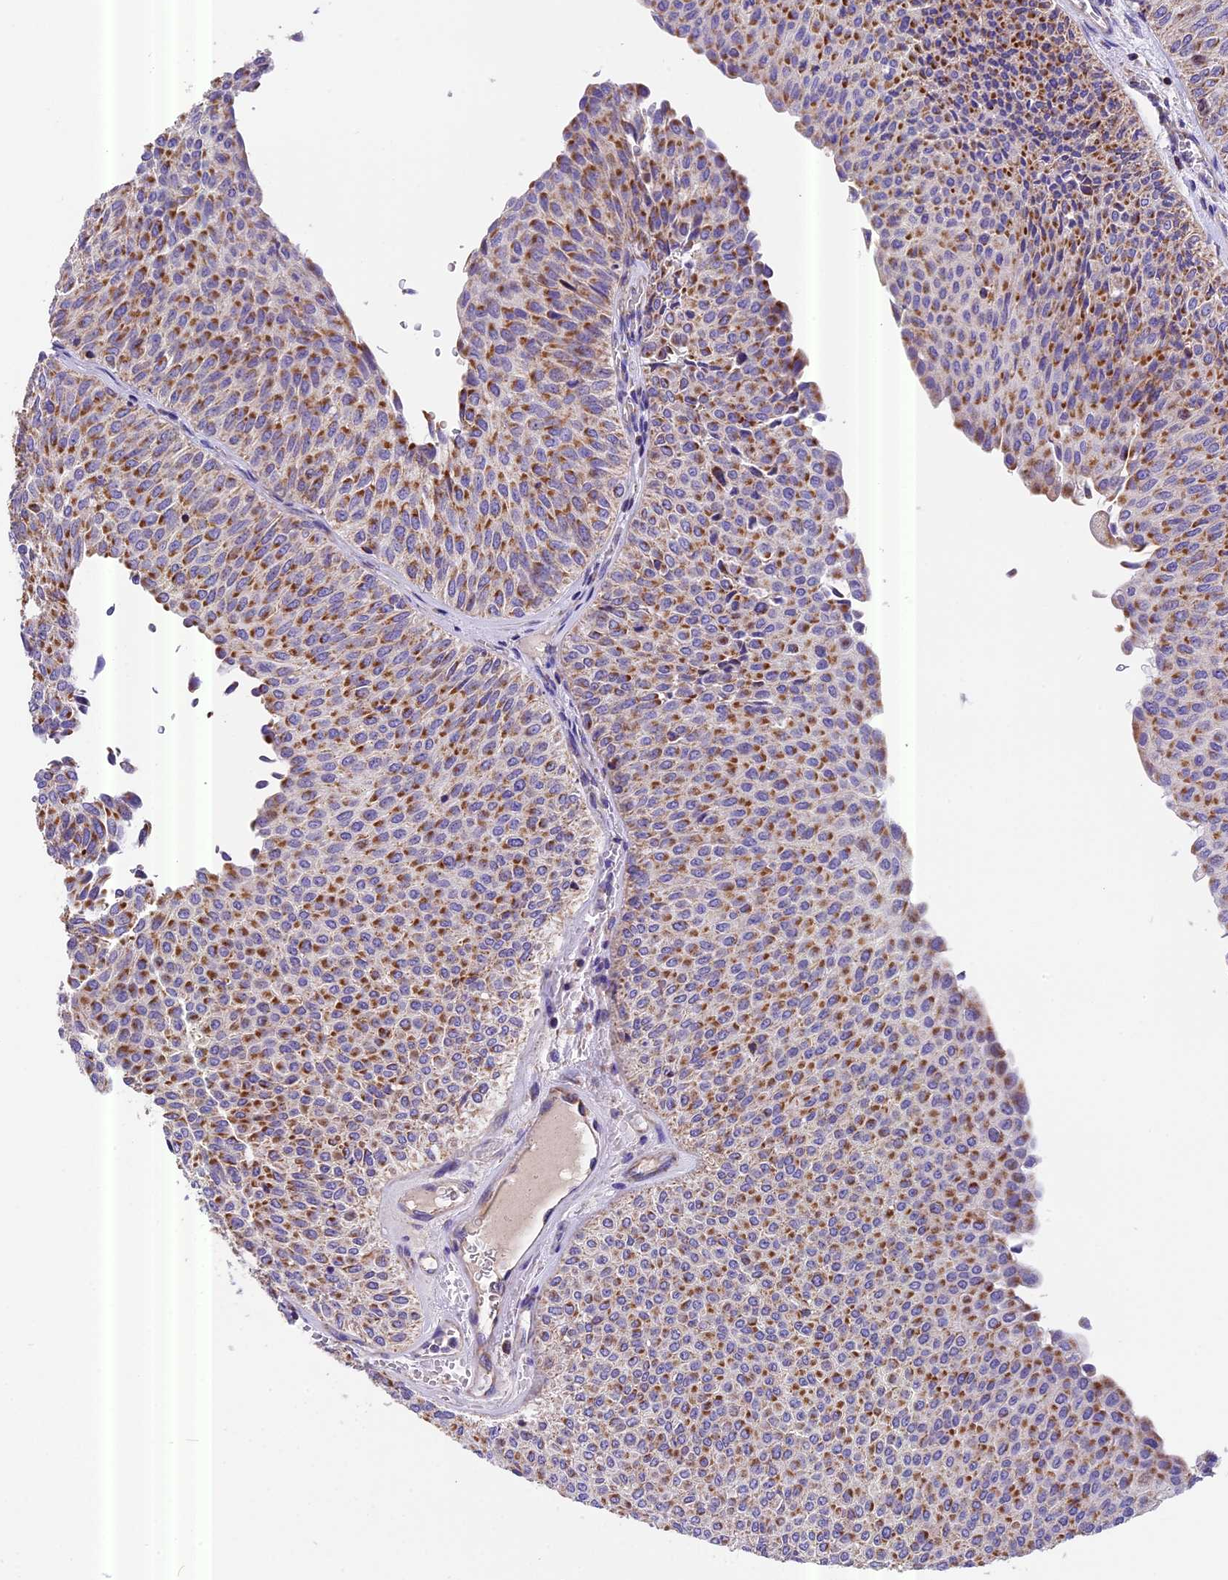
{"staining": {"intensity": "moderate", "quantity": "25%-75%", "location": "cytoplasmic/membranous"}, "tissue": "urothelial cancer", "cell_type": "Tumor cells", "image_type": "cancer", "snomed": [{"axis": "morphology", "description": "Urothelial carcinoma, Low grade"}, {"axis": "topography", "description": "Urinary bladder"}], "caption": "Immunohistochemistry image of neoplastic tissue: urothelial carcinoma (low-grade) stained using immunohistochemistry (IHC) demonstrates medium levels of moderate protein expression localized specifically in the cytoplasmic/membranous of tumor cells, appearing as a cytoplasmic/membranous brown color.", "gene": "MGME1", "patient": {"sex": "male", "age": 78}}